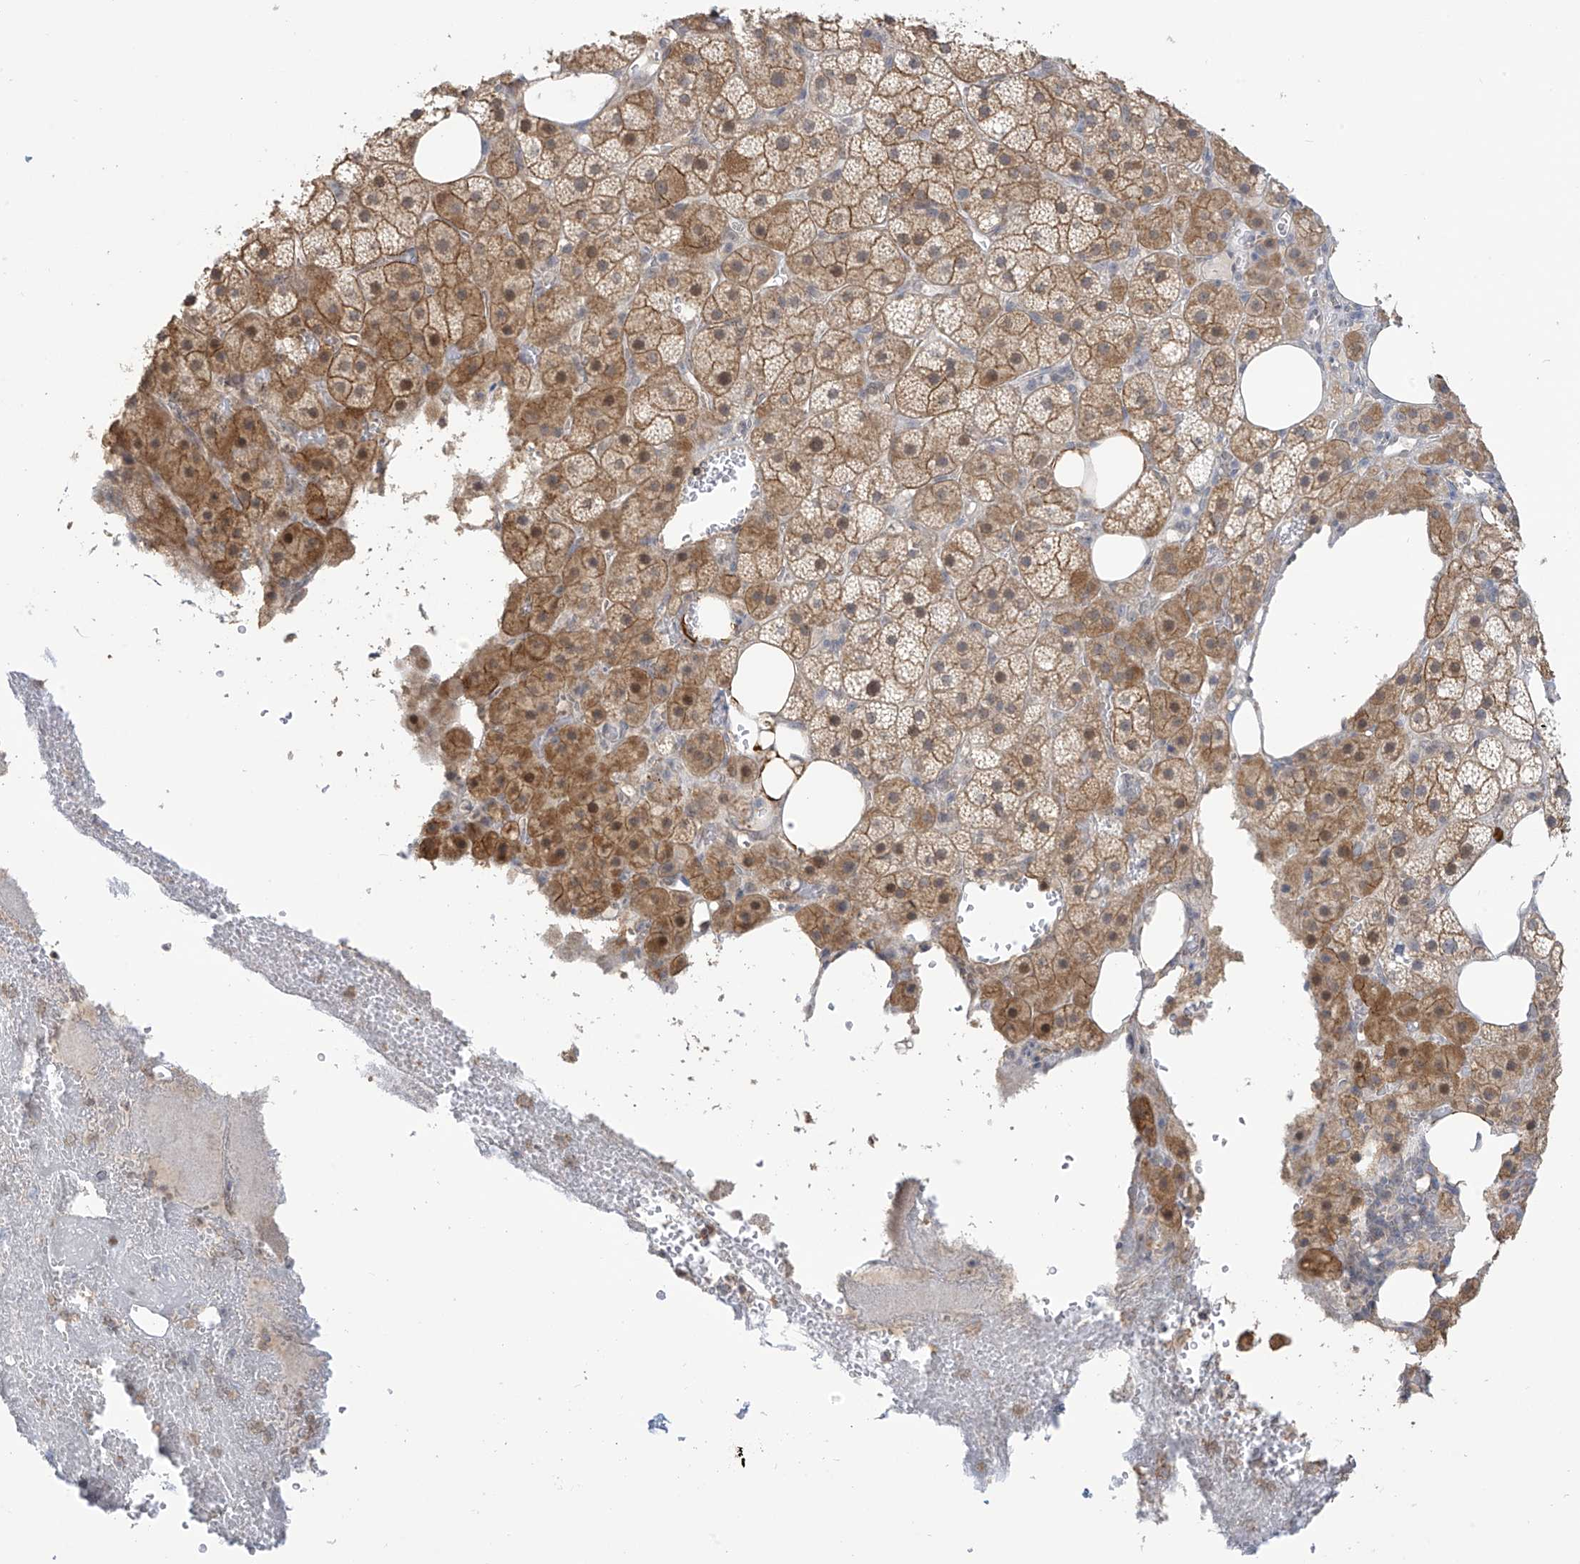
{"staining": {"intensity": "moderate", "quantity": ">75%", "location": "cytoplasmic/membranous,nuclear"}, "tissue": "adrenal gland", "cell_type": "Glandular cells", "image_type": "normal", "snomed": [{"axis": "morphology", "description": "Normal tissue, NOS"}, {"axis": "topography", "description": "Adrenal gland"}], "caption": "Adrenal gland stained for a protein (brown) reveals moderate cytoplasmic/membranous,nuclear positive positivity in about >75% of glandular cells.", "gene": "KIAA1522", "patient": {"sex": "female", "age": 59}}